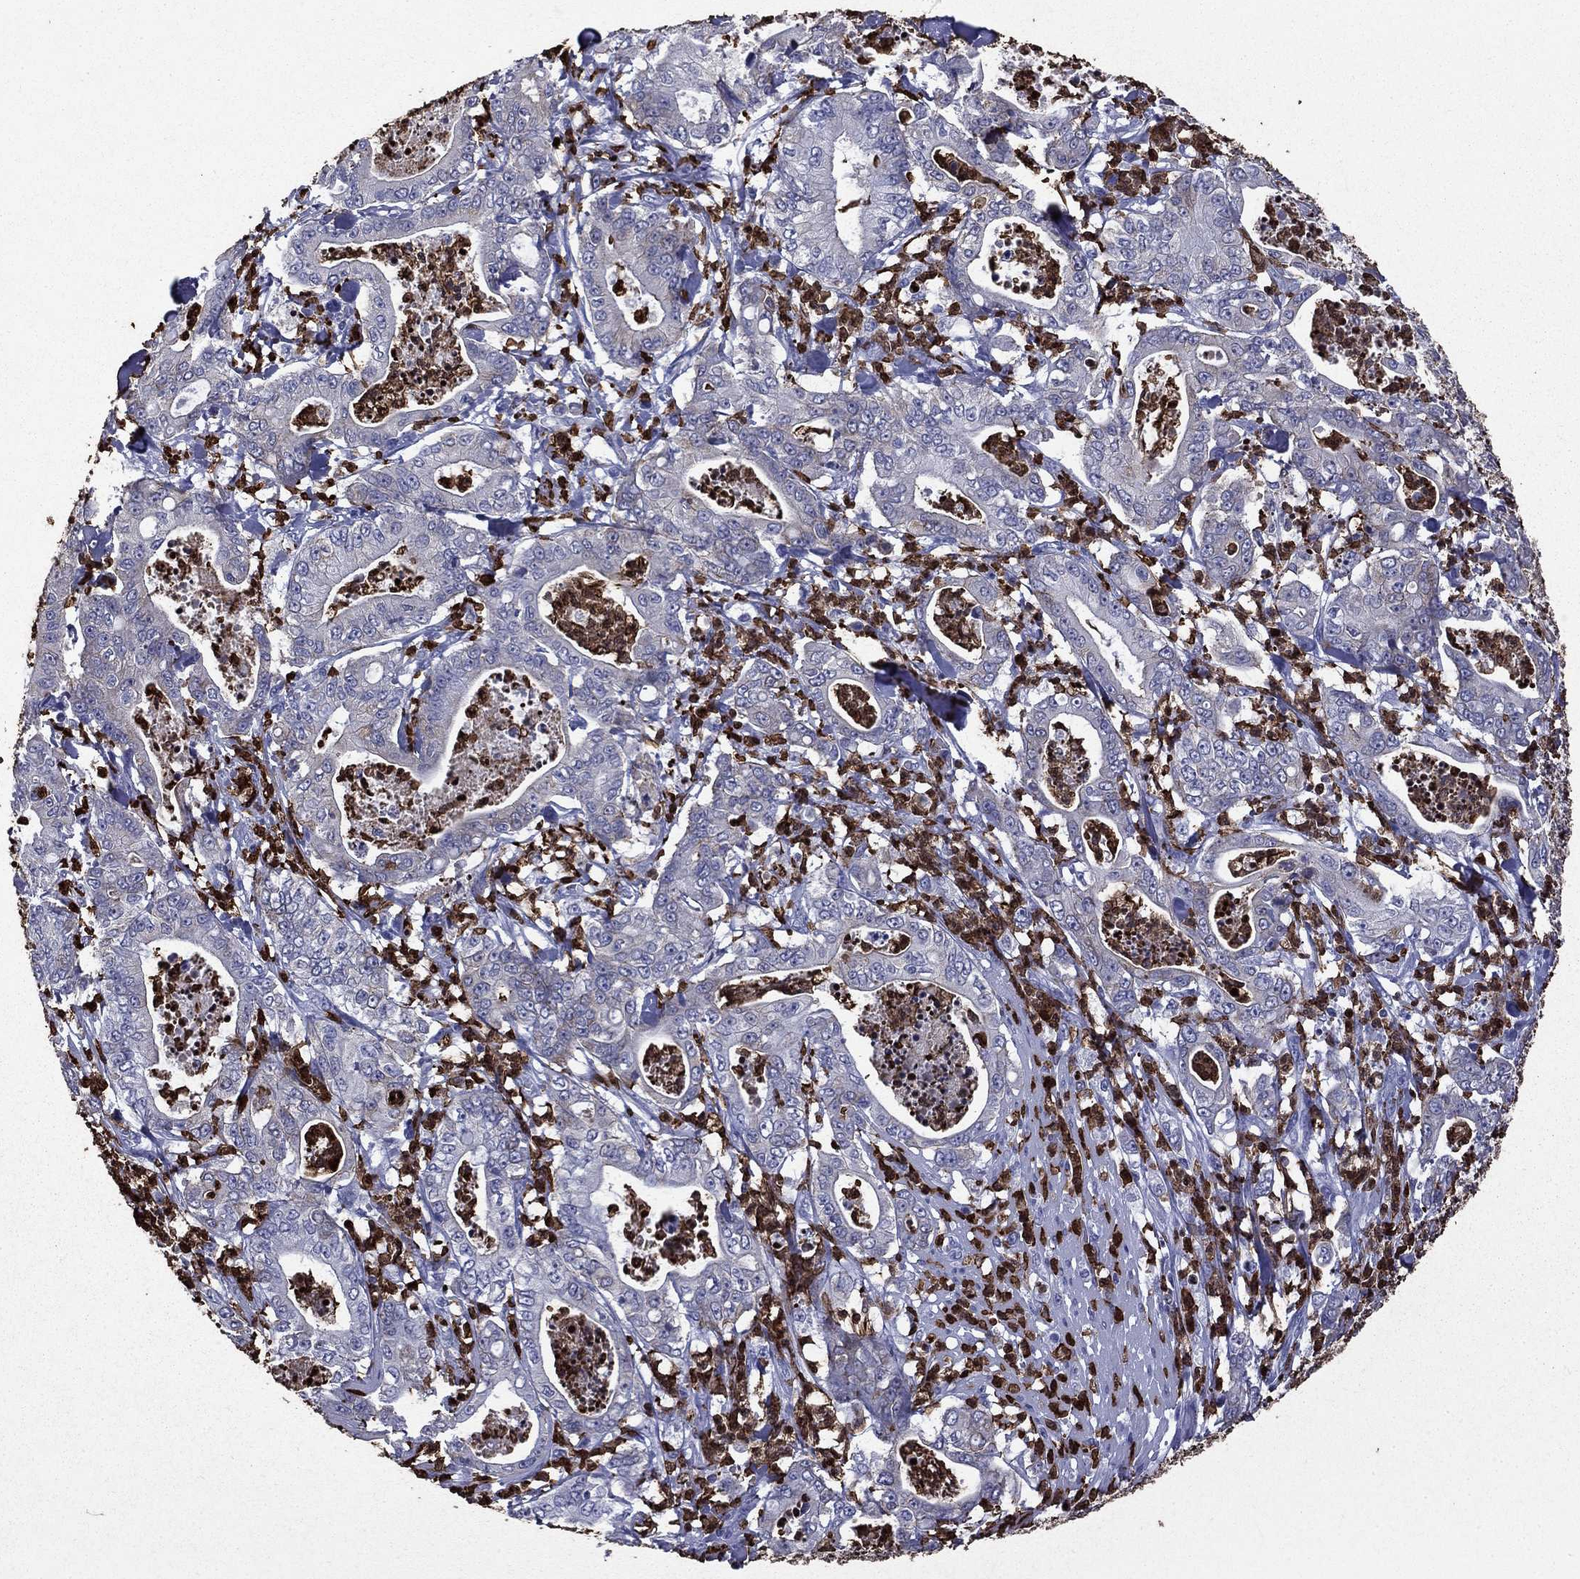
{"staining": {"intensity": "negative", "quantity": "none", "location": "none"}, "tissue": "pancreatic cancer", "cell_type": "Tumor cells", "image_type": "cancer", "snomed": [{"axis": "morphology", "description": "Adenocarcinoma, NOS"}, {"axis": "topography", "description": "Pancreas"}], "caption": "Immunohistochemistry micrograph of human pancreatic cancer (adenocarcinoma) stained for a protein (brown), which reveals no positivity in tumor cells. (DAB immunohistochemistry with hematoxylin counter stain).", "gene": "TRIM29", "patient": {"sex": "male", "age": 71}}